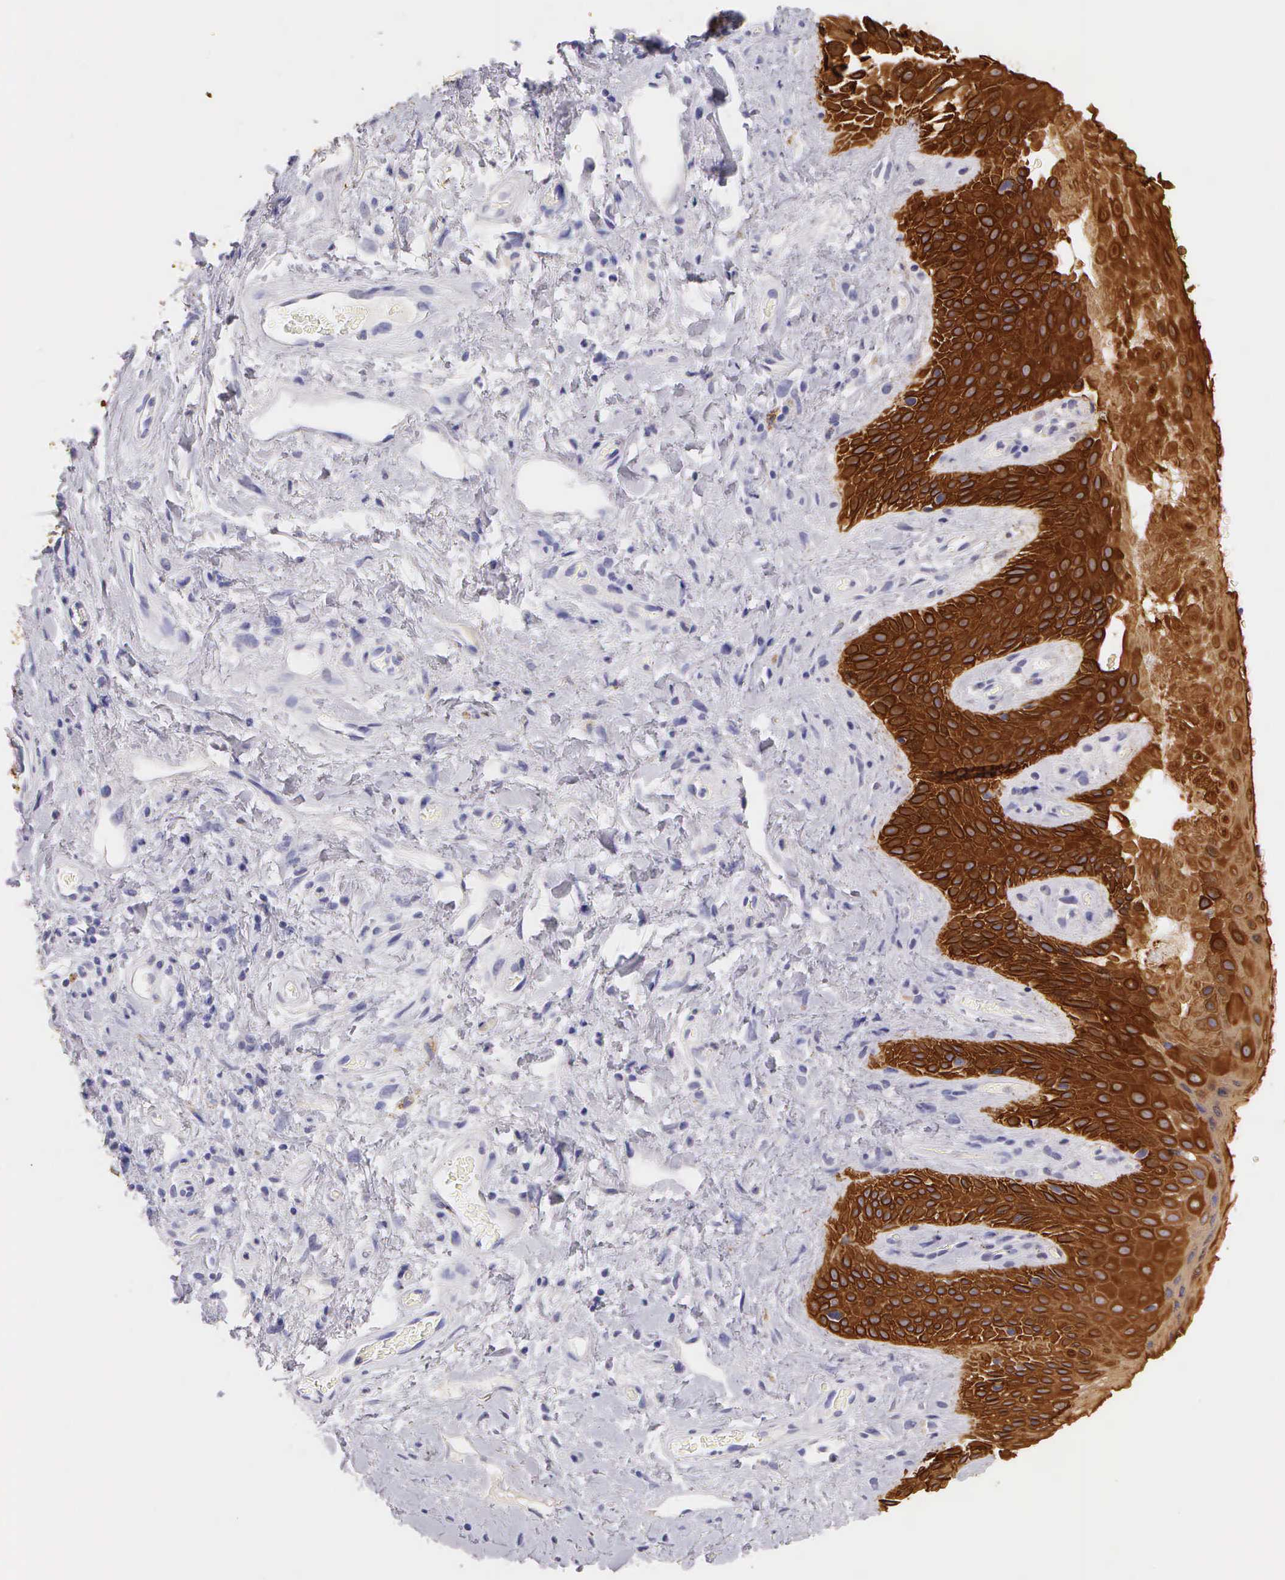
{"staining": {"intensity": "strong", "quantity": ">75%", "location": "cytoplasmic/membranous"}, "tissue": "skin", "cell_type": "Epidermal cells", "image_type": "normal", "snomed": [{"axis": "morphology", "description": "Normal tissue, NOS"}, {"axis": "topography", "description": "Anal"}], "caption": "Human skin stained with a brown dye exhibits strong cytoplasmic/membranous positive expression in about >75% of epidermal cells.", "gene": "KRT17", "patient": {"sex": "male", "age": 78}}